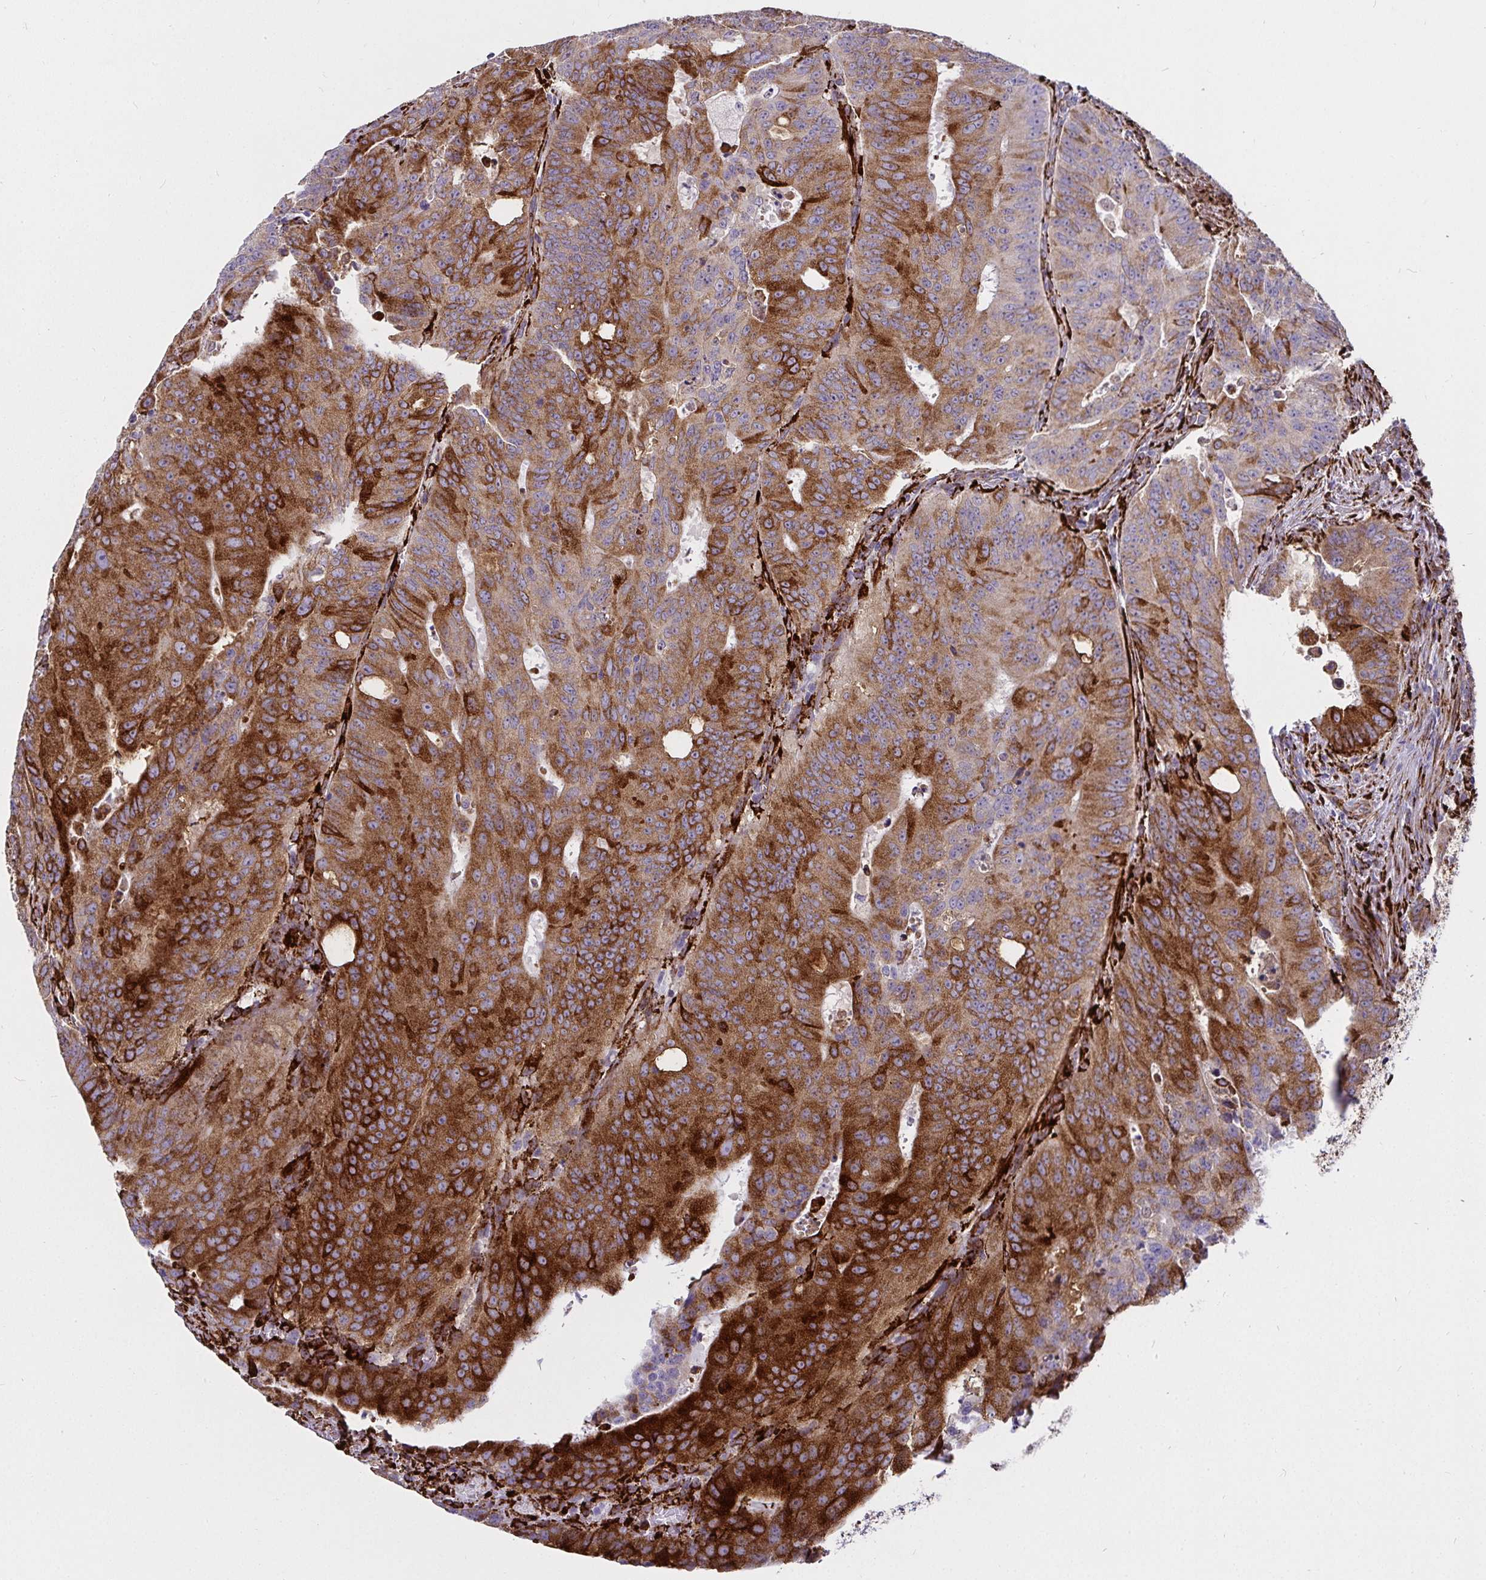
{"staining": {"intensity": "strong", "quantity": "25%-75%", "location": "cytoplasmic/membranous"}, "tissue": "colorectal cancer", "cell_type": "Tumor cells", "image_type": "cancer", "snomed": [{"axis": "morphology", "description": "Adenocarcinoma, NOS"}, {"axis": "topography", "description": "Colon"}], "caption": "Brown immunohistochemical staining in human colorectal adenocarcinoma reveals strong cytoplasmic/membranous staining in about 25%-75% of tumor cells. The staining was performed using DAB, with brown indicating positive protein expression. Nuclei are stained blue with hematoxylin.", "gene": "P4HA2", "patient": {"sex": "male", "age": 62}}